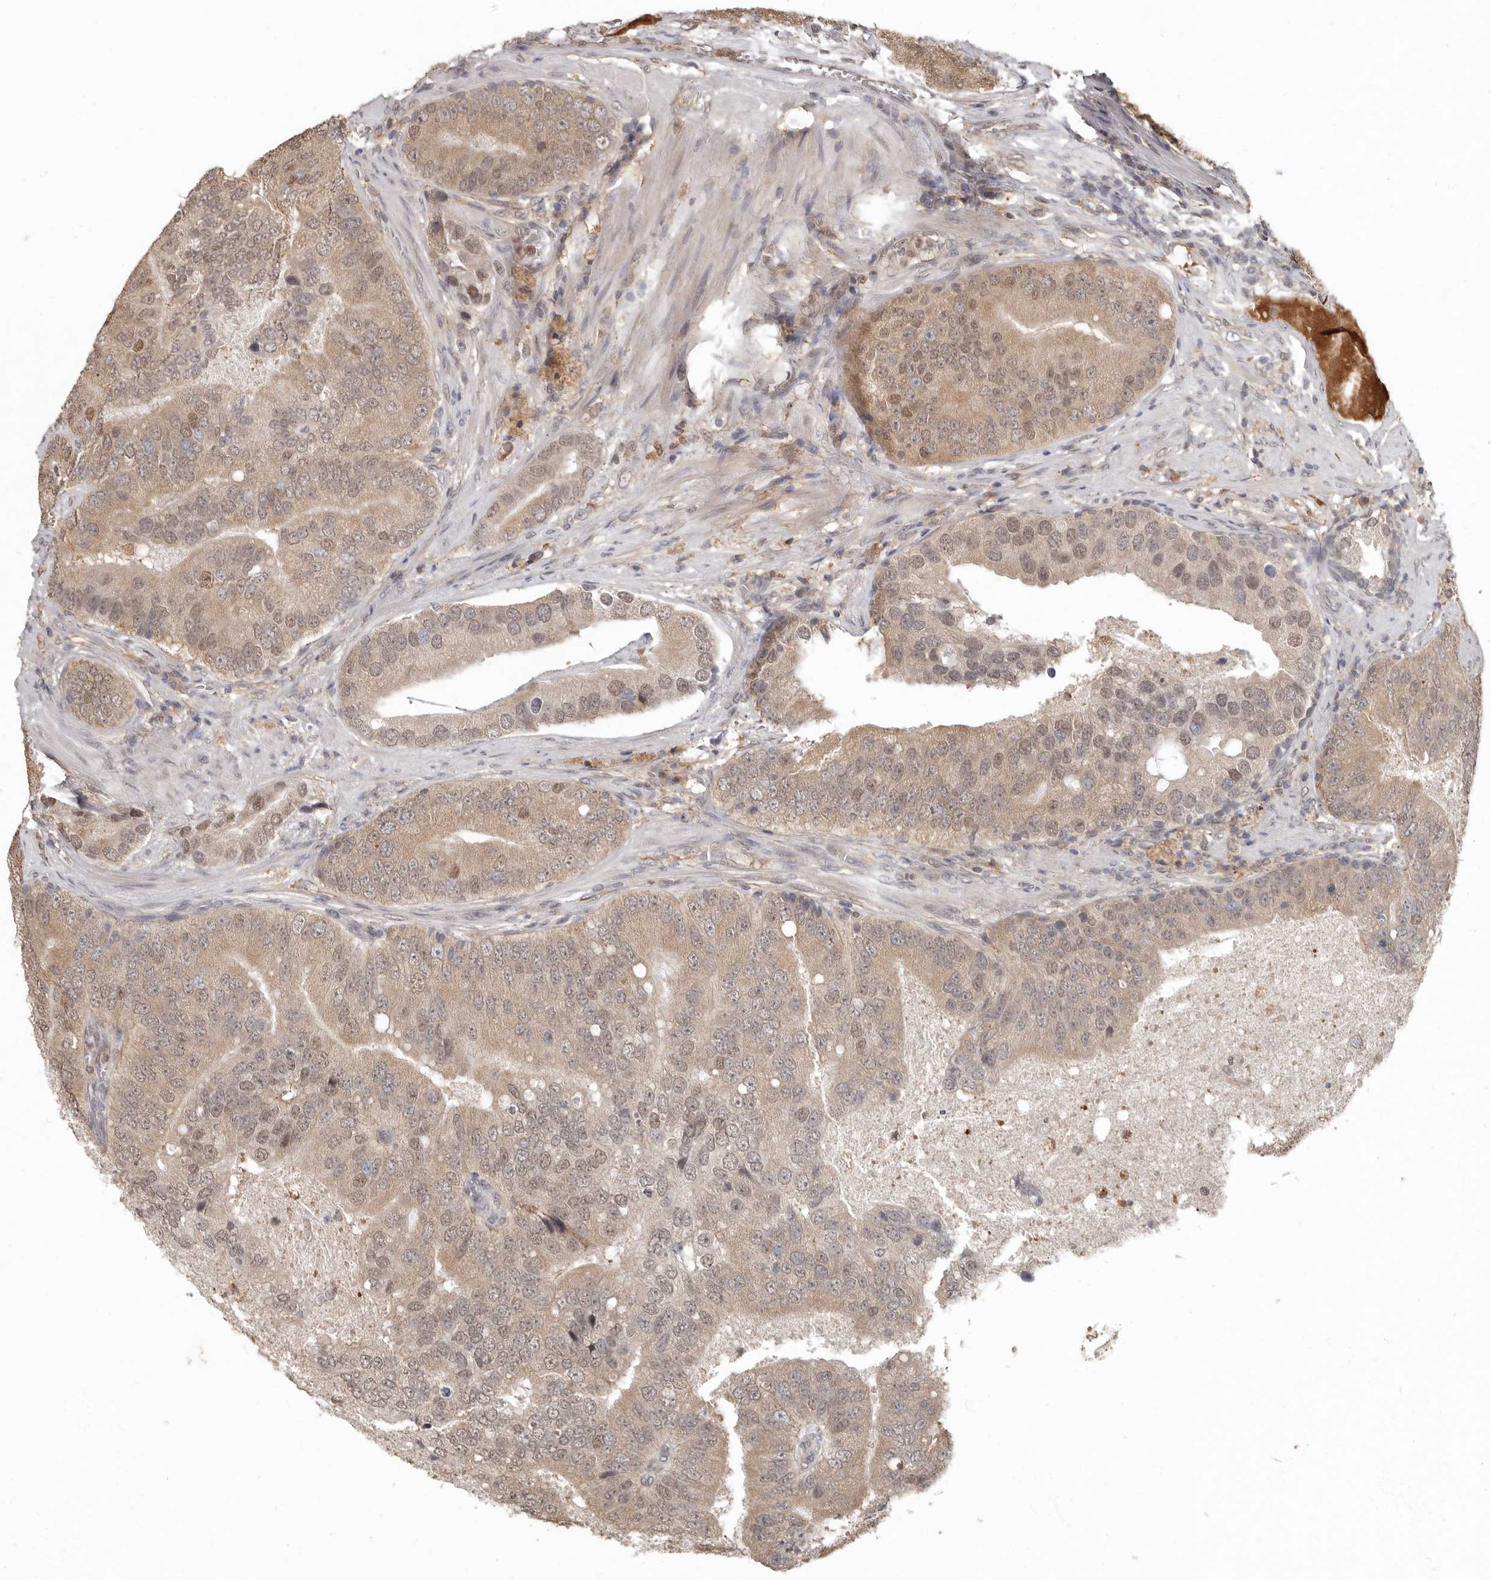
{"staining": {"intensity": "weak", "quantity": ">75%", "location": "cytoplasmic/membranous,nuclear"}, "tissue": "prostate cancer", "cell_type": "Tumor cells", "image_type": "cancer", "snomed": [{"axis": "morphology", "description": "Adenocarcinoma, High grade"}, {"axis": "topography", "description": "Prostate"}], "caption": "Tumor cells show weak cytoplasmic/membranous and nuclear positivity in approximately >75% of cells in high-grade adenocarcinoma (prostate). (DAB IHC with brightfield microscopy, high magnification).", "gene": "LRGUK", "patient": {"sex": "male", "age": 70}}